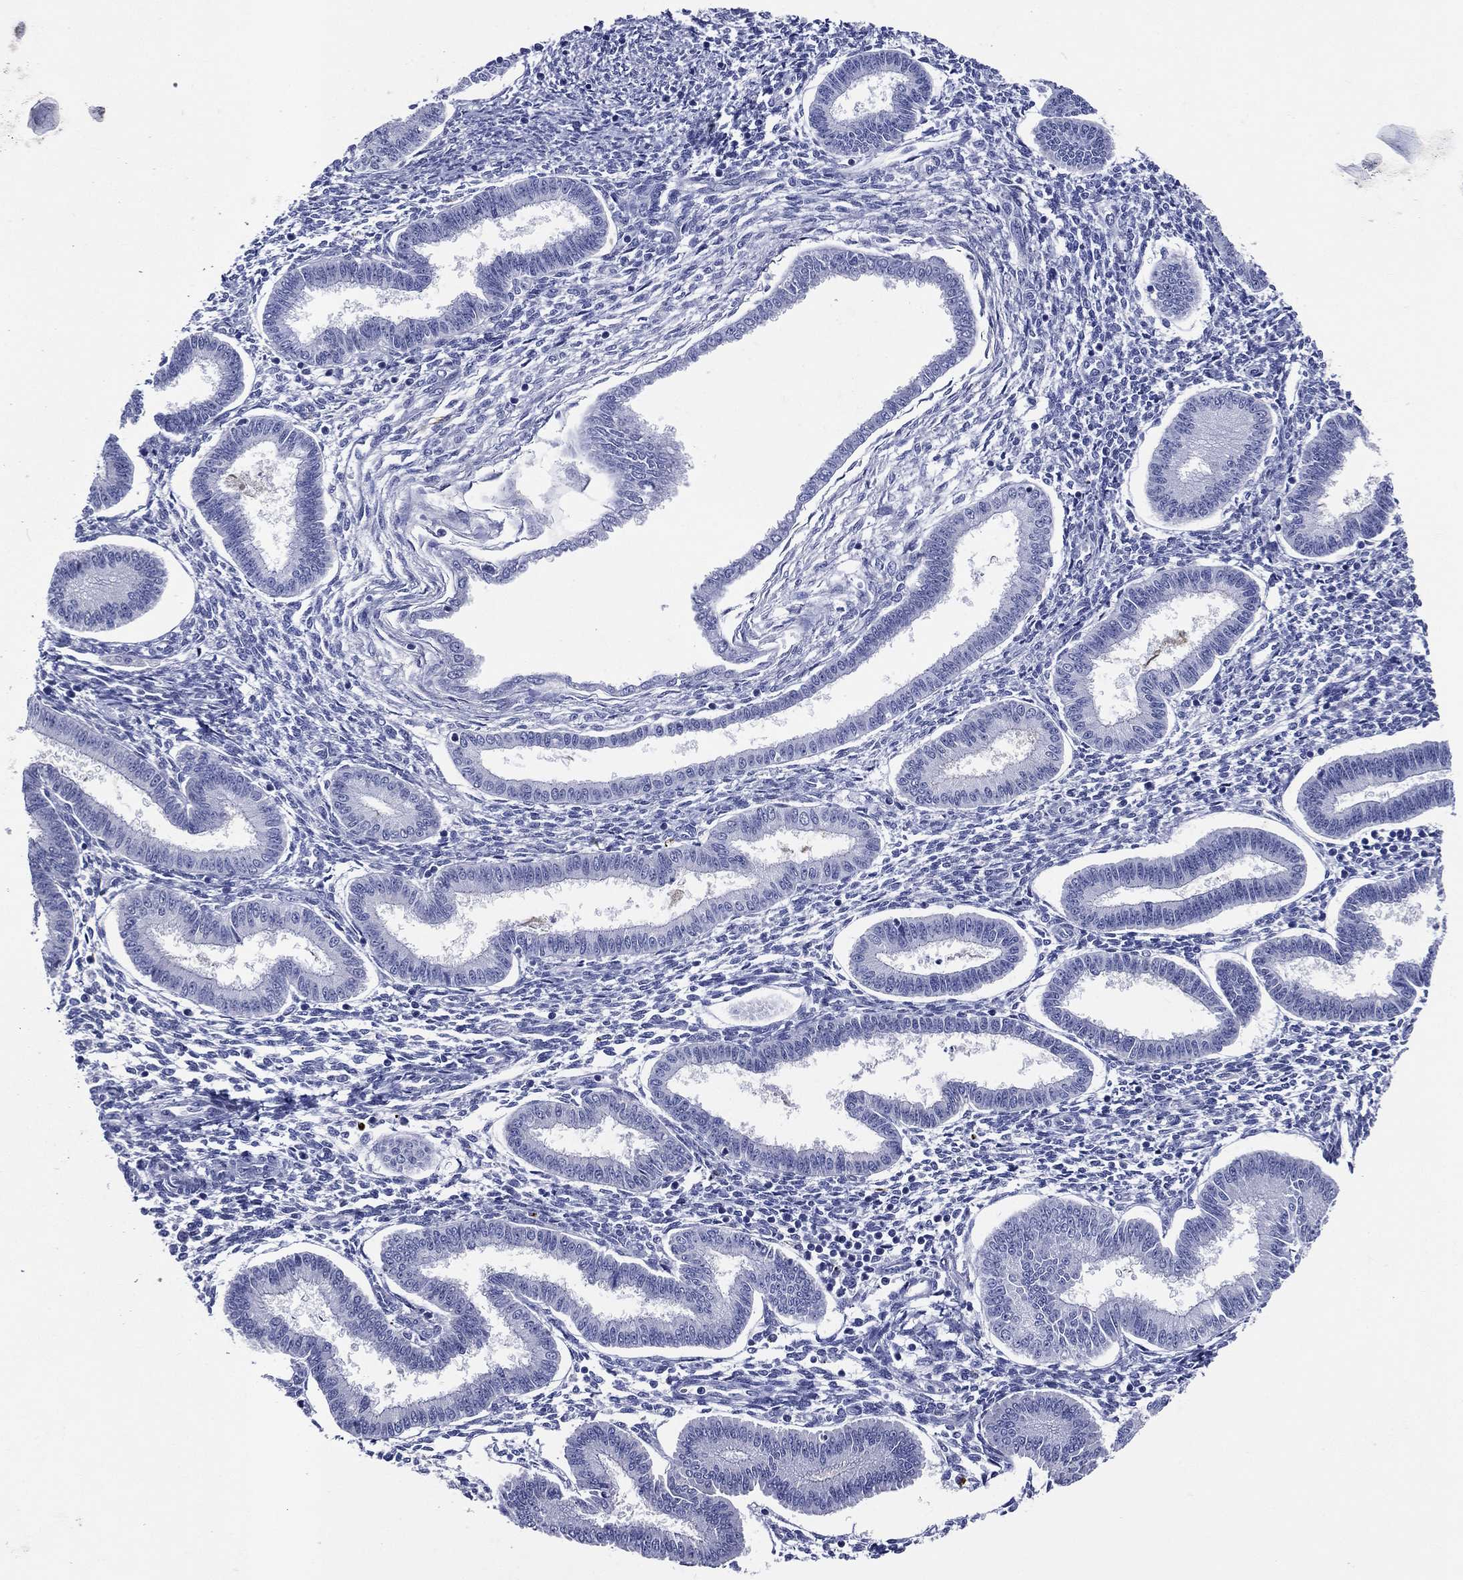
{"staining": {"intensity": "negative", "quantity": "none", "location": "none"}, "tissue": "endometrium", "cell_type": "Cells in endometrial stroma", "image_type": "normal", "snomed": [{"axis": "morphology", "description": "Normal tissue, NOS"}, {"axis": "topography", "description": "Endometrium"}], "caption": "A micrograph of endometrium stained for a protein exhibits no brown staining in cells in endometrial stroma. The staining is performed using DAB (3,3'-diaminobenzidine) brown chromogen with nuclei counter-stained in using hematoxylin.", "gene": "ACE2", "patient": {"sex": "female", "age": 43}}